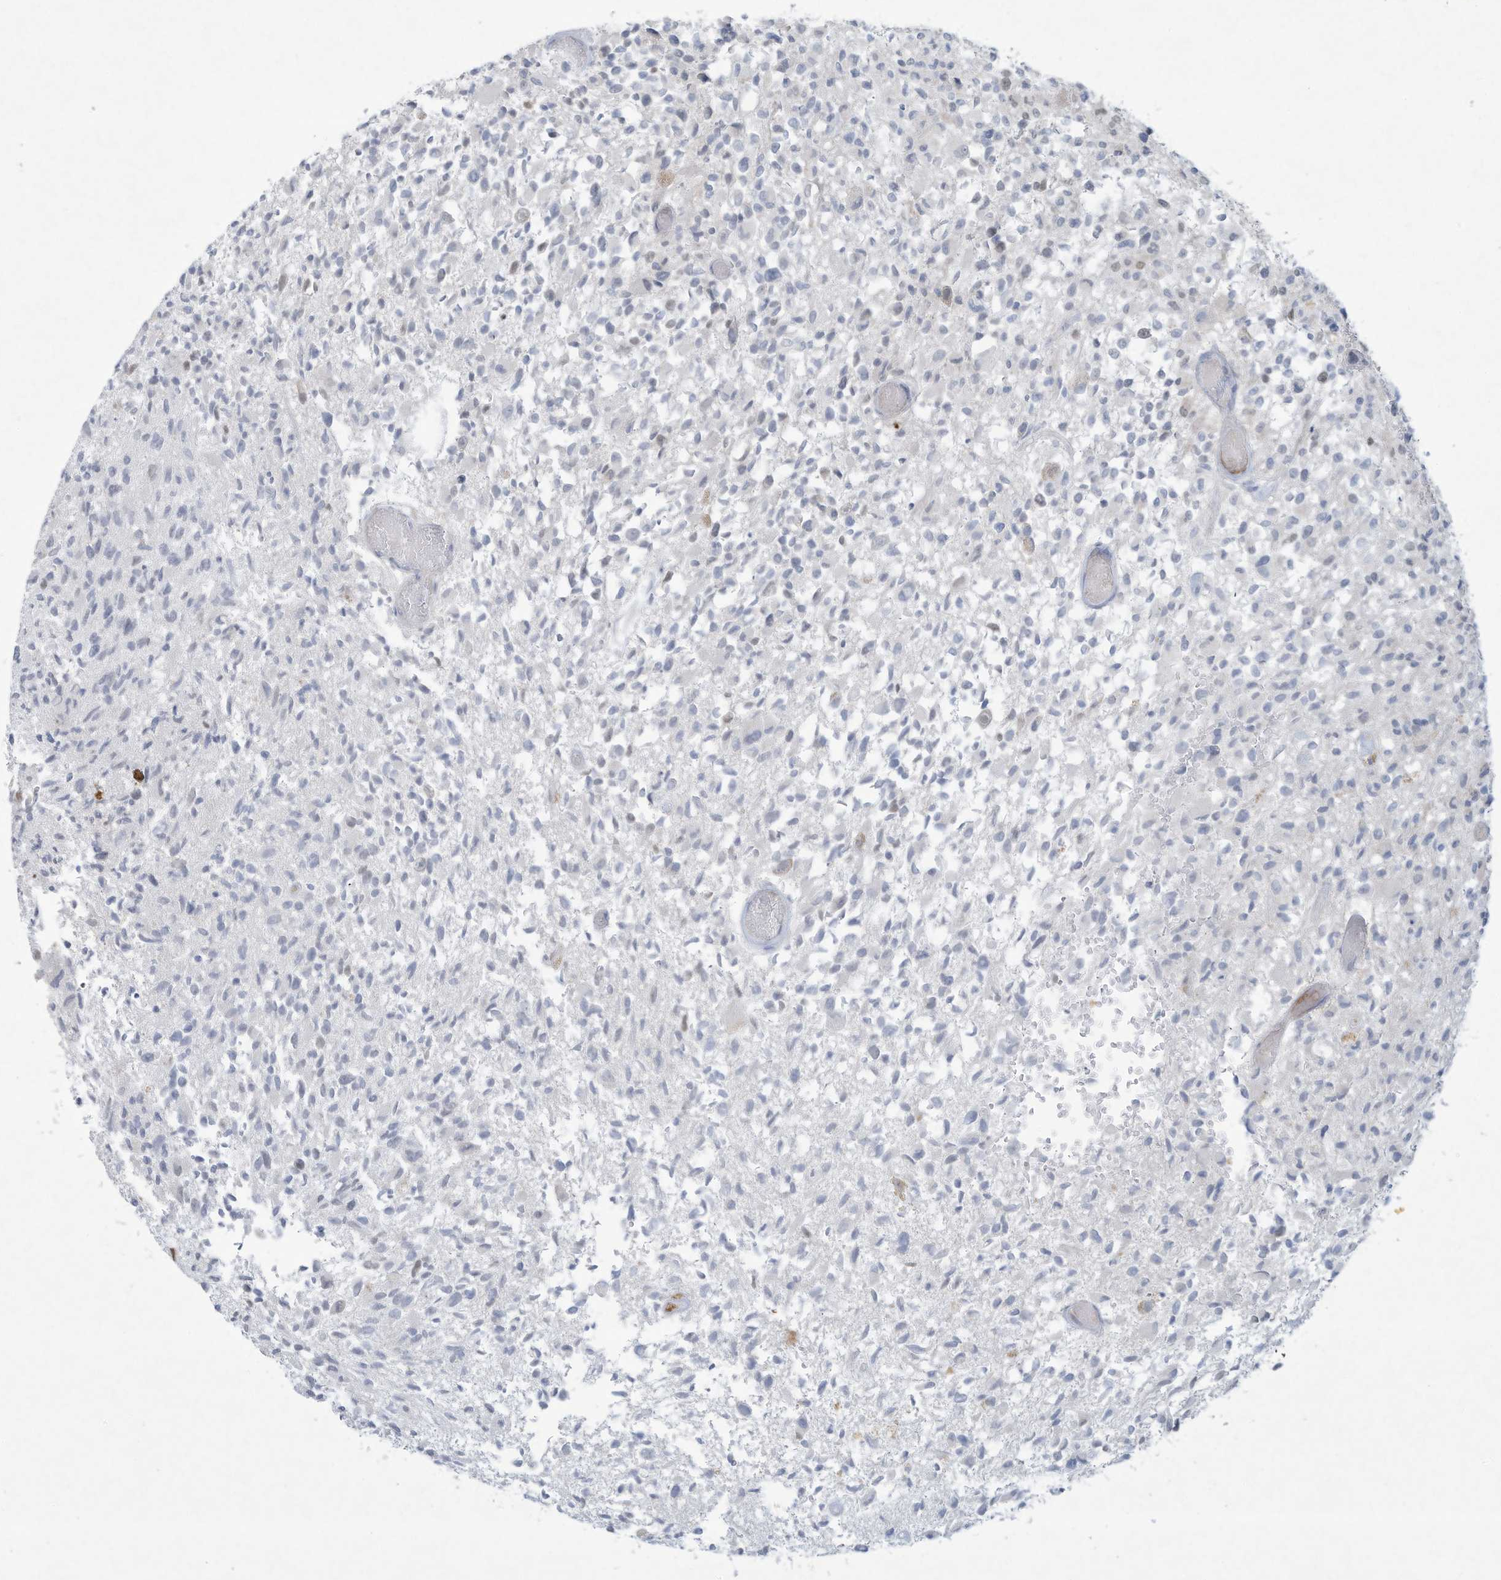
{"staining": {"intensity": "negative", "quantity": "none", "location": "none"}, "tissue": "glioma", "cell_type": "Tumor cells", "image_type": "cancer", "snomed": [{"axis": "morphology", "description": "Glioma, malignant, High grade"}, {"axis": "morphology", "description": "Glioblastoma, NOS"}, {"axis": "topography", "description": "Brain"}], "caption": "High magnification brightfield microscopy of glioma stained with DAB (brown) and counterstained with hematoxylin (blue): tumor cells show no significant positivity.", "gene": "PAX6", "patient": {"sex": "male", "age": 60}}